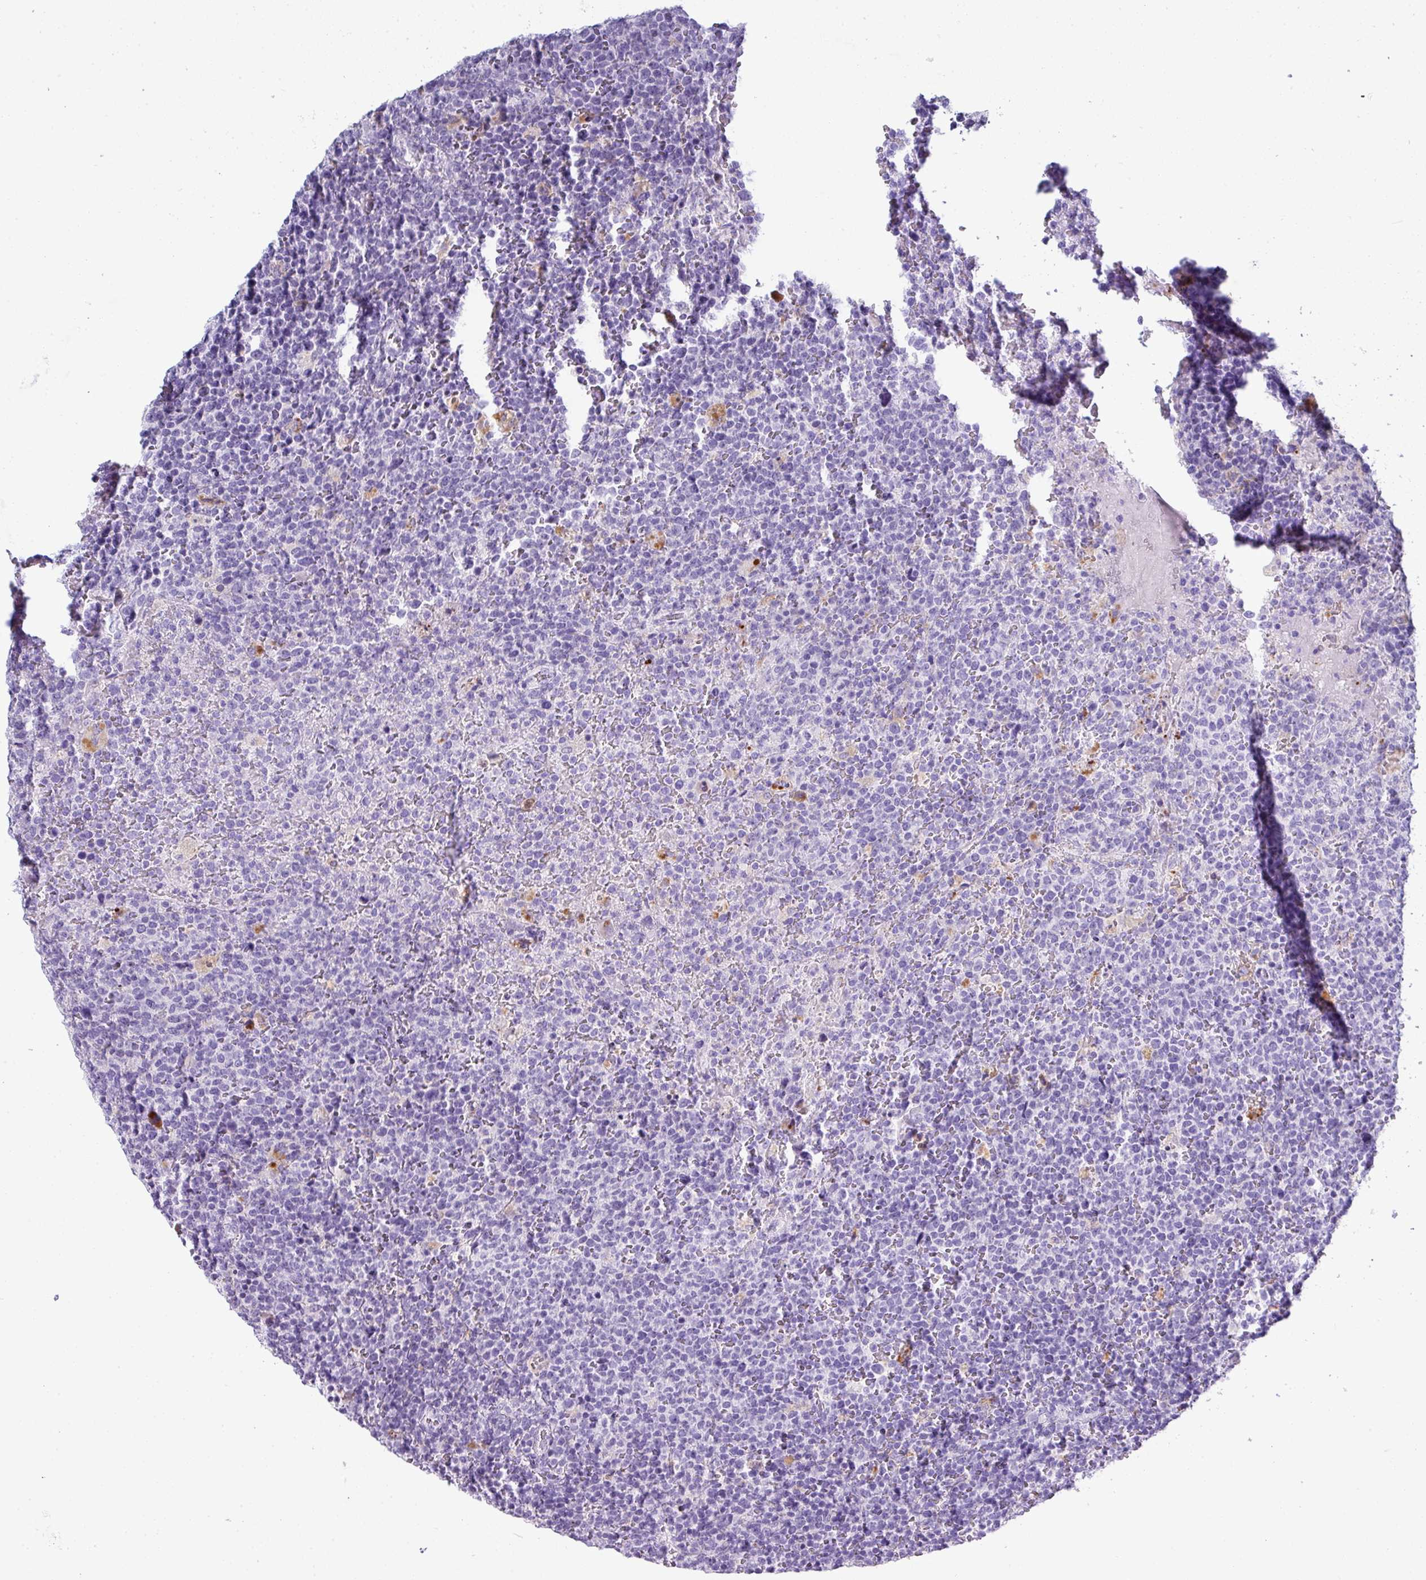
{"staining": {"intensity": "negative", "quantity": "none", "location": "none"}, "tissue": "lymphoma", "cell_type": "Tumor cells", "image_type": "cancer", "snomed": [{"axis": "morphology", "description": "Malignant lymphoma, non-Hodgkin's type, High grade"}, {"axis": "topography", "description": "Lymph node"}], "caption": "Tumor cells are negative for brown protein staining in malignant lymphoma, non-Hodgkin's type (high-grade).", "gene": "ZNF568", "patient": {"sex": "male", "age": 61}}